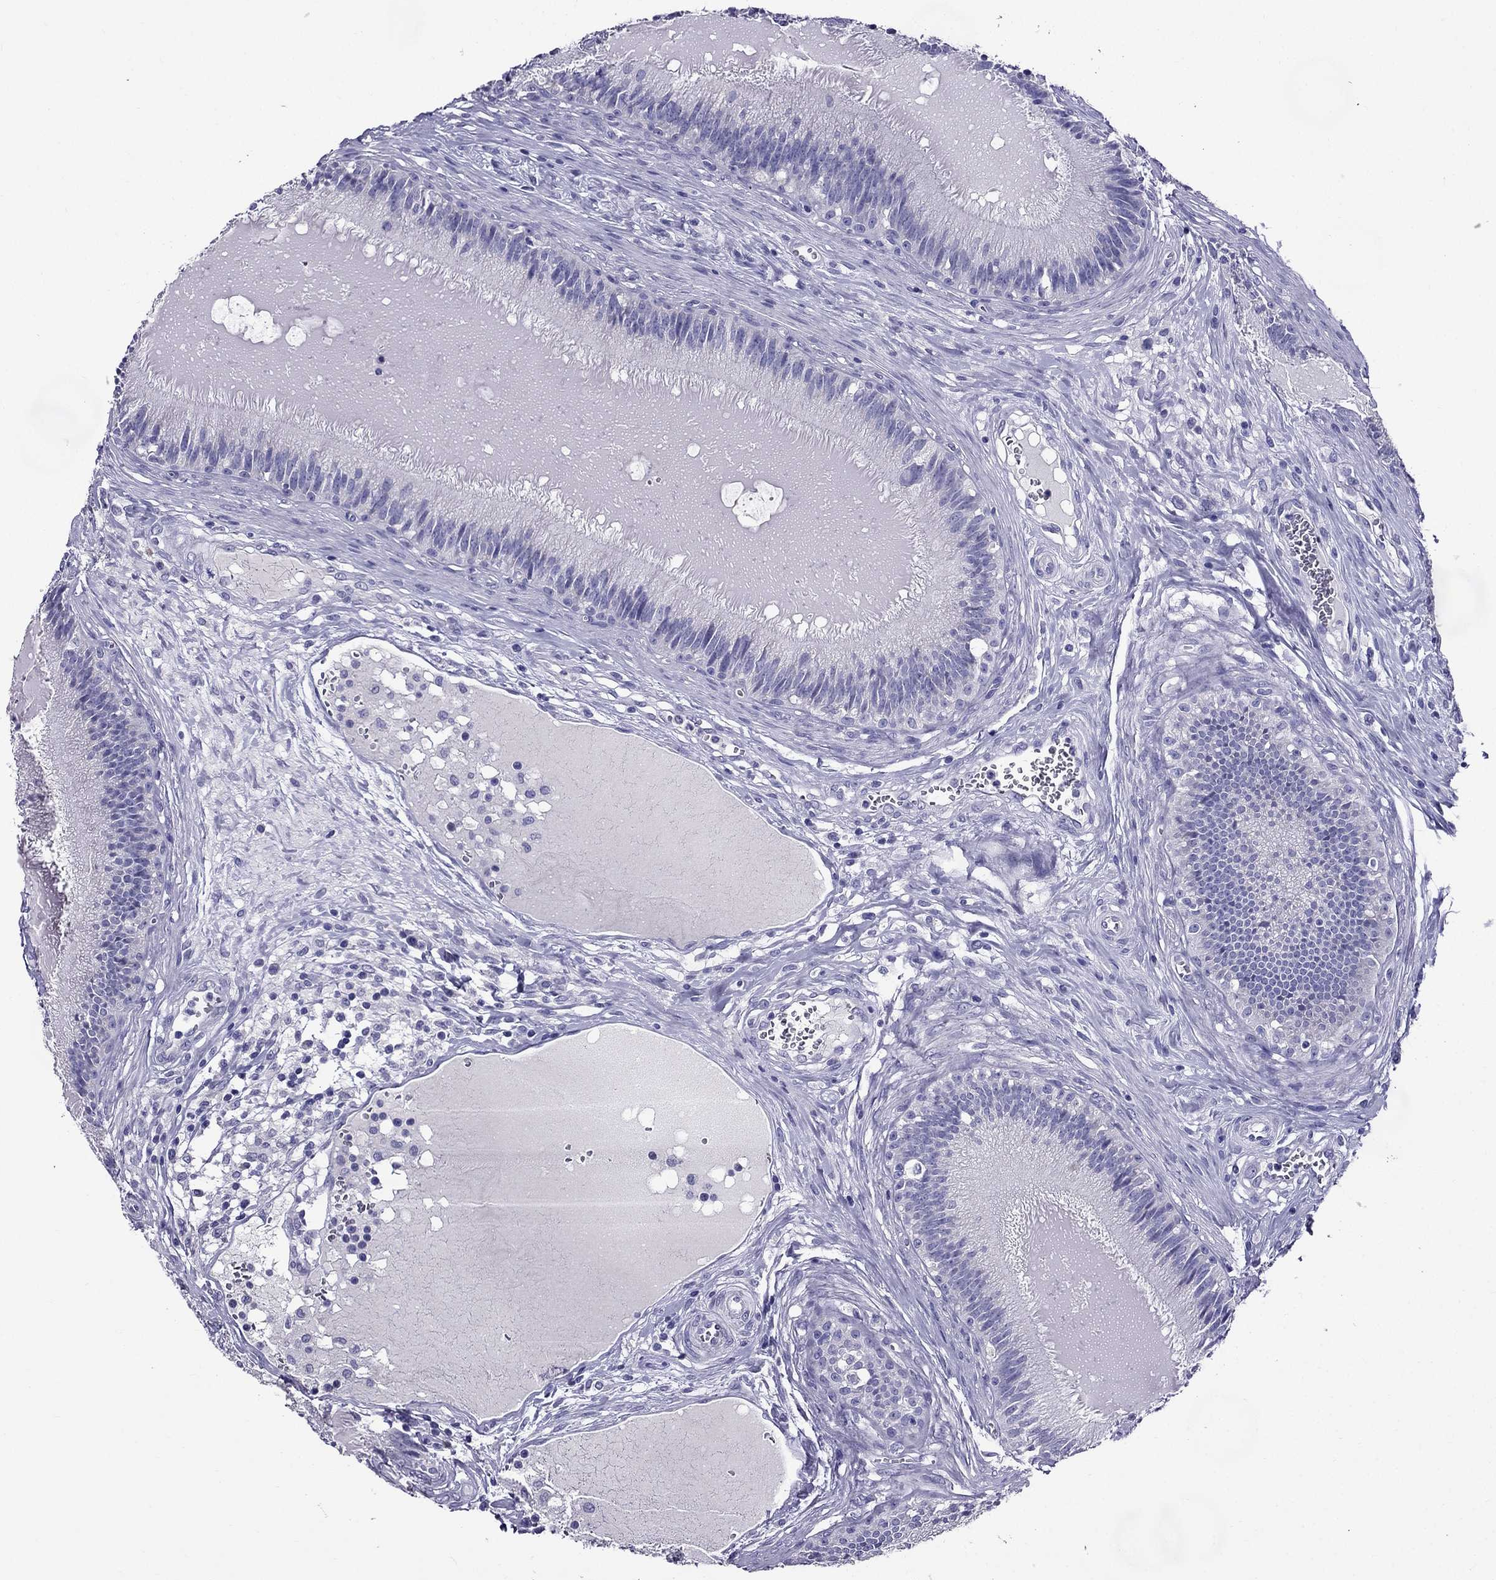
{"staining": {"intensity": "negative", "quantity": "none", "location": "none"}, "tissue": "epididymis", "cell_type": "Glandular cells", "image_type": "normal", "snomed": [{"axis": "morphology", "description": "Normal tissue, NOS"}, {"axis": "topography", "description": "Epididymis"}], "caption": "Immunohistochemical staining of benign epididymis reveals no significant expression in glandular cells. The staining was performed using DAB (3,3'-diaminobenzidine) to visualize the protein expression in brown, while the nuclei were stained in blue with hematoxylin (Magnification: 20x).", "gene": "ZNF541", "patient": {"sex": "male", "age": 27}}